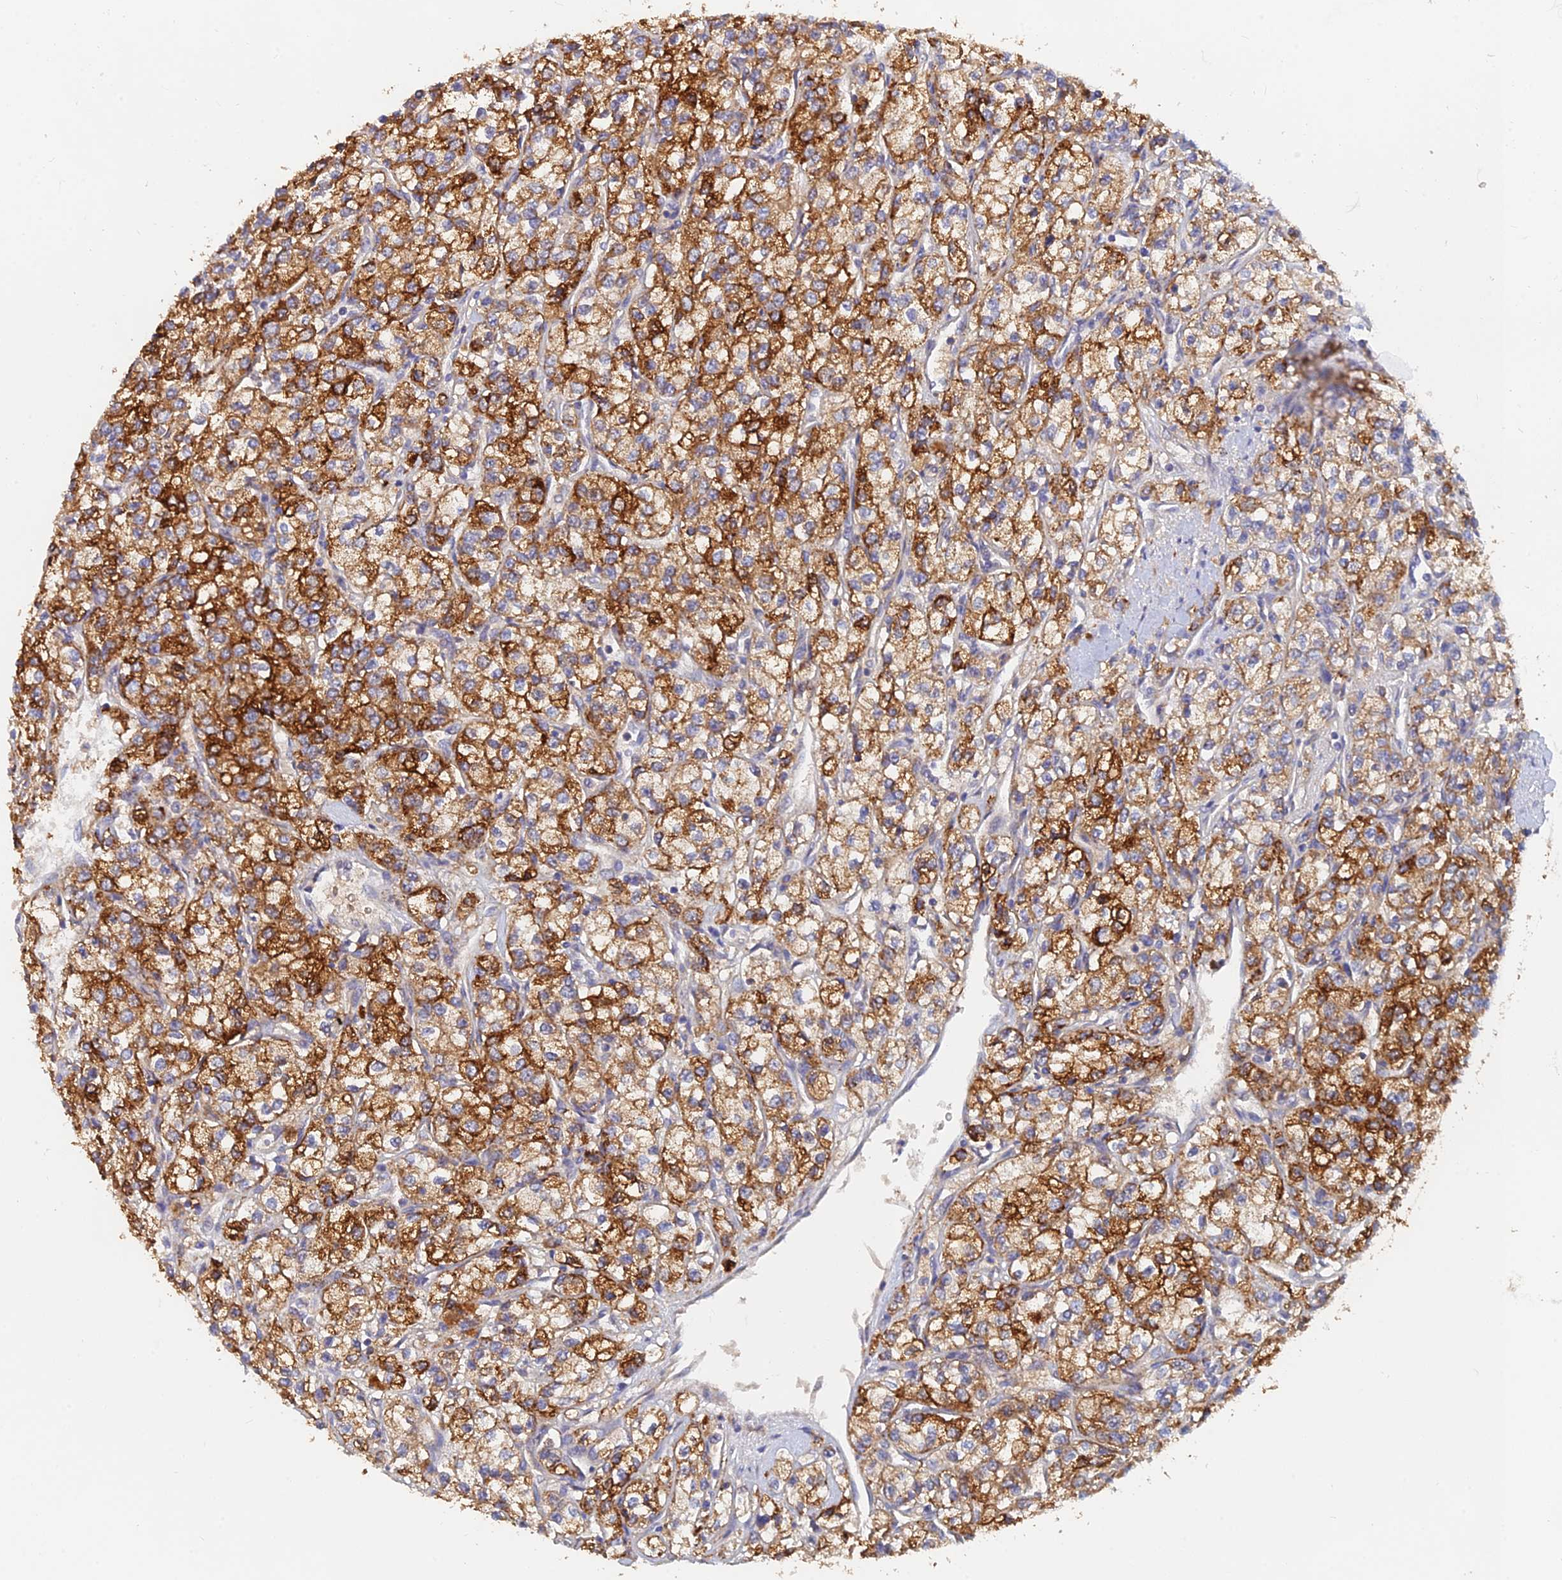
{"staining": {"intensity": "moderate", "quantity": ">75%", "location": "cytoplasmic/membranous"}, "tissue": "renal cancer", "cell_type": "Tumor cells", "image_type": "cancer", "snomed": [{"axis": "morphology", "description": "Adenocarcinoma, NOS"}, {"axis": "topography", "description": "Kidney"}], "caption": "Brown immunohistochemical staining in human renal cancer (adenocarcinoma) displays moderate cytoplasmic/membranous staining in approximately >75% of tumor cells.", "gene": "ARRDC1", "patient": {"sex": "male", "age": 80}}